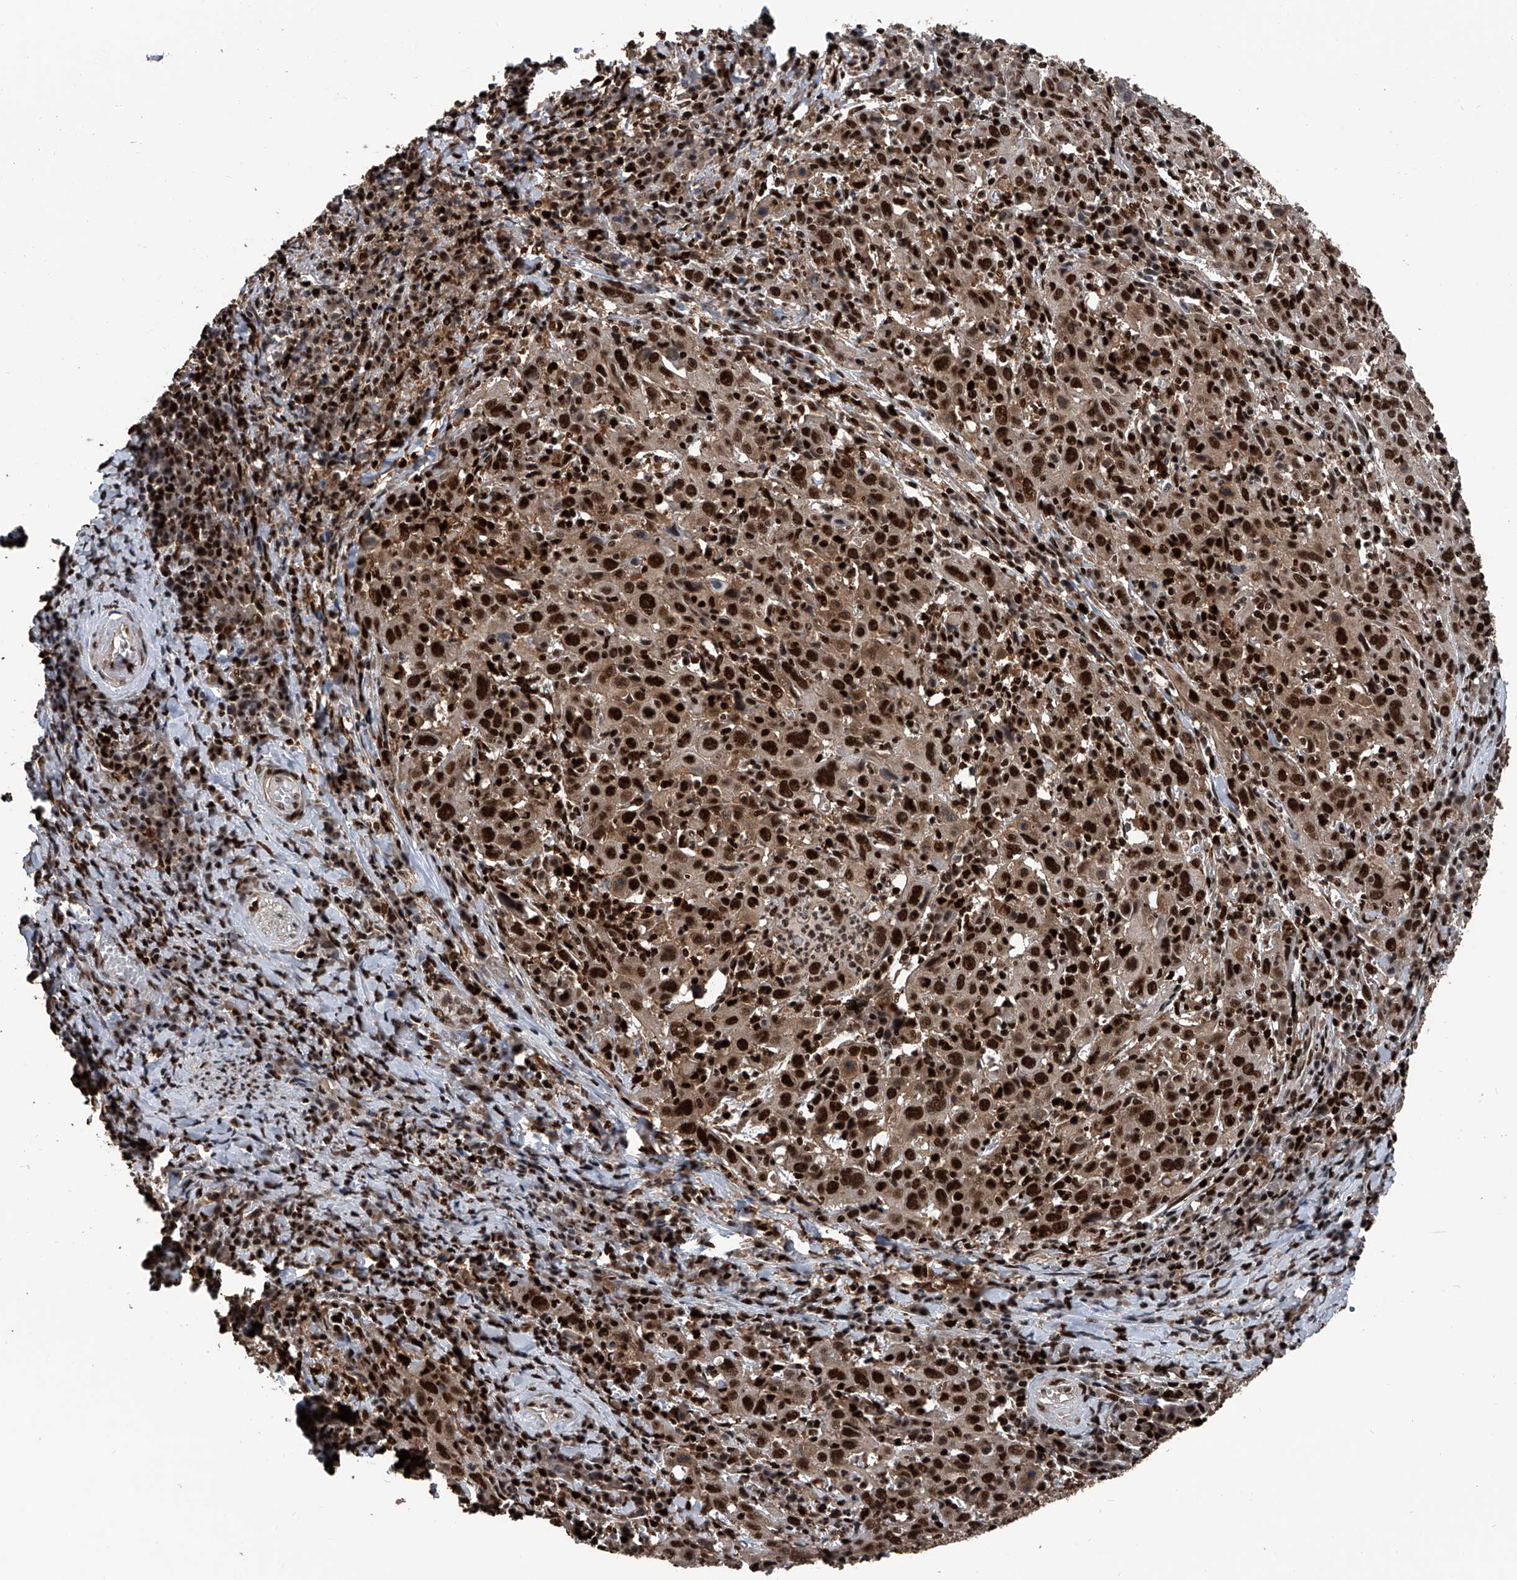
{"staining": {"intensity": "strong", "quantity": ">75%", "location": "nuclear"}, "tissue": "cervical cancer", "cell_type": "Tumor cells", "image_type": "cancer", "snomed": [{"axis": "morphology", "description": "Squamous cell carcinoma, NOS"}, {"axis": "topography", "description": "Cervix"}], "caption": "Squamous cell carcinoma (cervical) tissue exhibits strong nuclear staining in approximately >75% of tumor cells The protein of interest is stained brown, and the nuclei are stained in blue (DAB (3,3'-diaminobenzidine) IHC with brightfield microscopy, high magnification).", "gene": "FKBP5", "patient": {"sex": "female", "age": 46}}